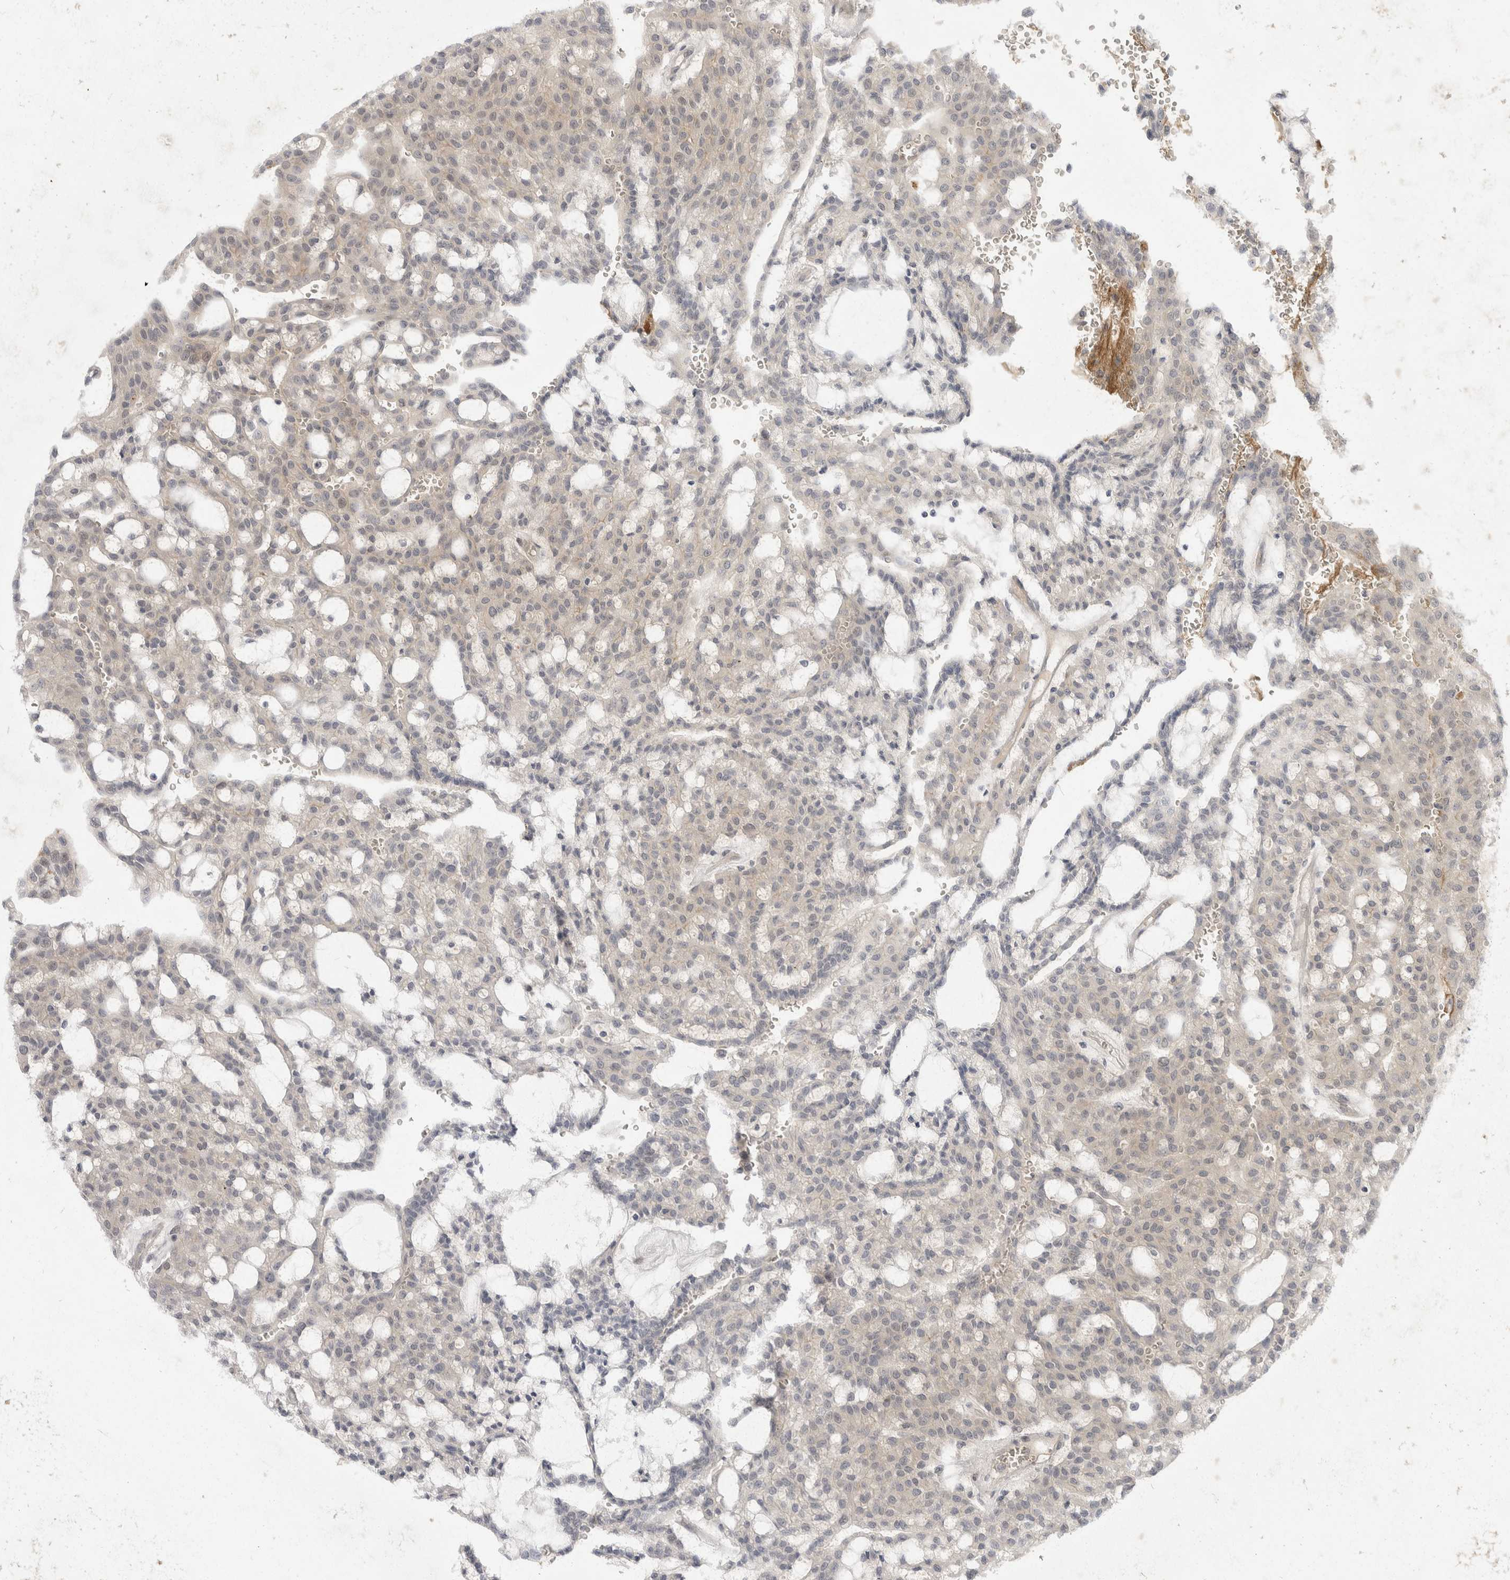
{"staining": {"intensity": "negative", "quantity": "none", "location": "none"}, "tissue": "renal cancer", "cell_type": "Tumor cells", "image_type": "cancer", "snomed": [{"axis": "morphology", "description": "Adenocarcinoma, NOS"}, {"axis": "topography", "description": "Kidney"}], "caption": "Tumor cells are negative for brown protein staining in renal cancer. (Brightfield microscopy of DAB (3,3'-diaminobenzidine) immunohistochemistry (IHC) at high magnification).", "gene": "TOM1L2", "patient": {"sex": "male", "age": 63}}